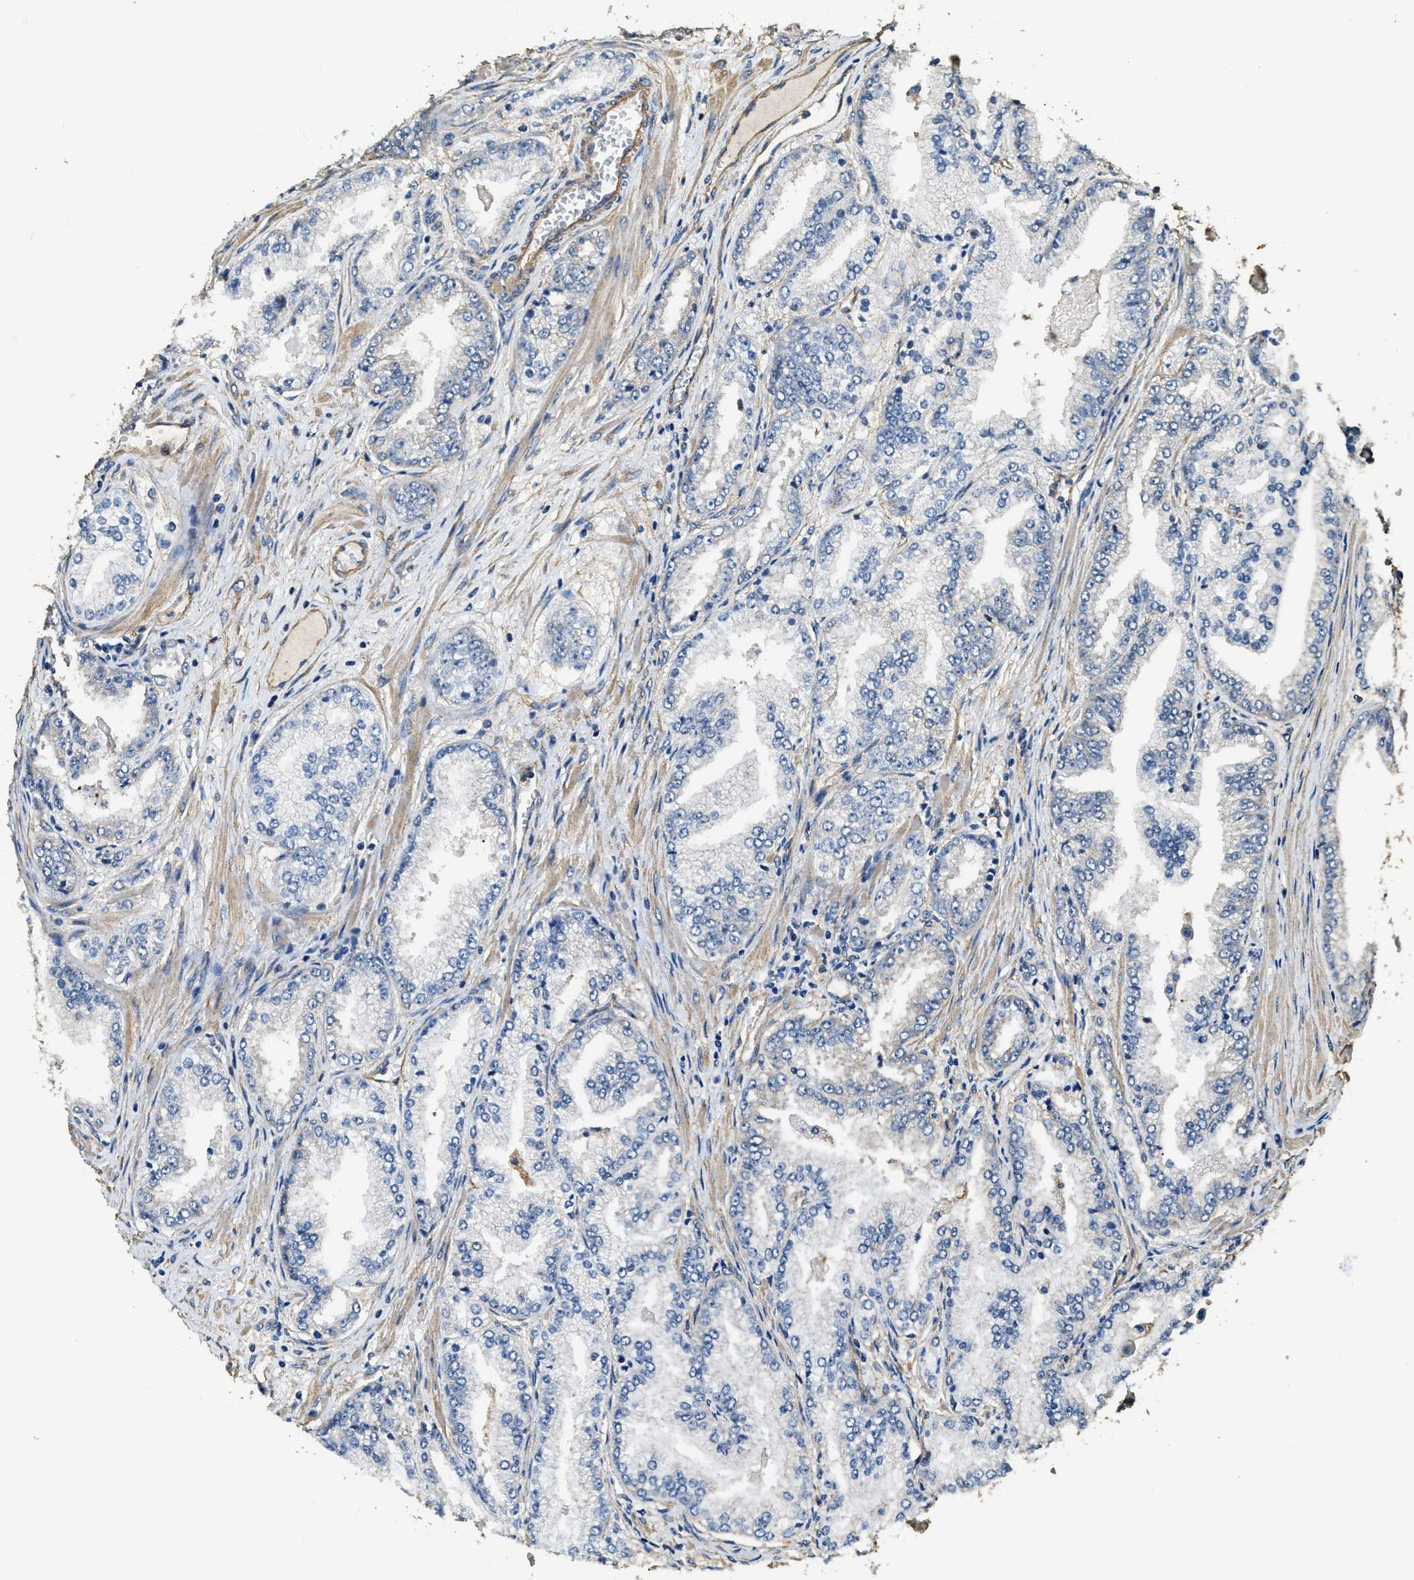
{"staining": {"intensity": "negative", "quantity": "none", "location": "none"}, "tissue": "prostate cancer", "cell_type": "Tumor cells", "image_type": "cancer", "snomed": [{"axis": "morphology", "description": "Adenocarcinoma, High grade"}, {"axis": "topography", "description": "Prostate"}], "caption": "Immunohistochemical staining of human prostate cancer displays no significant positivity in tumor cells. (DAB (3,3'-diaminobenzidine) immunohistochemistry (IHC) with hematoxylin counter stain).", "gene": "MIB1", "patient": {"sex": "male", "age": 61}}